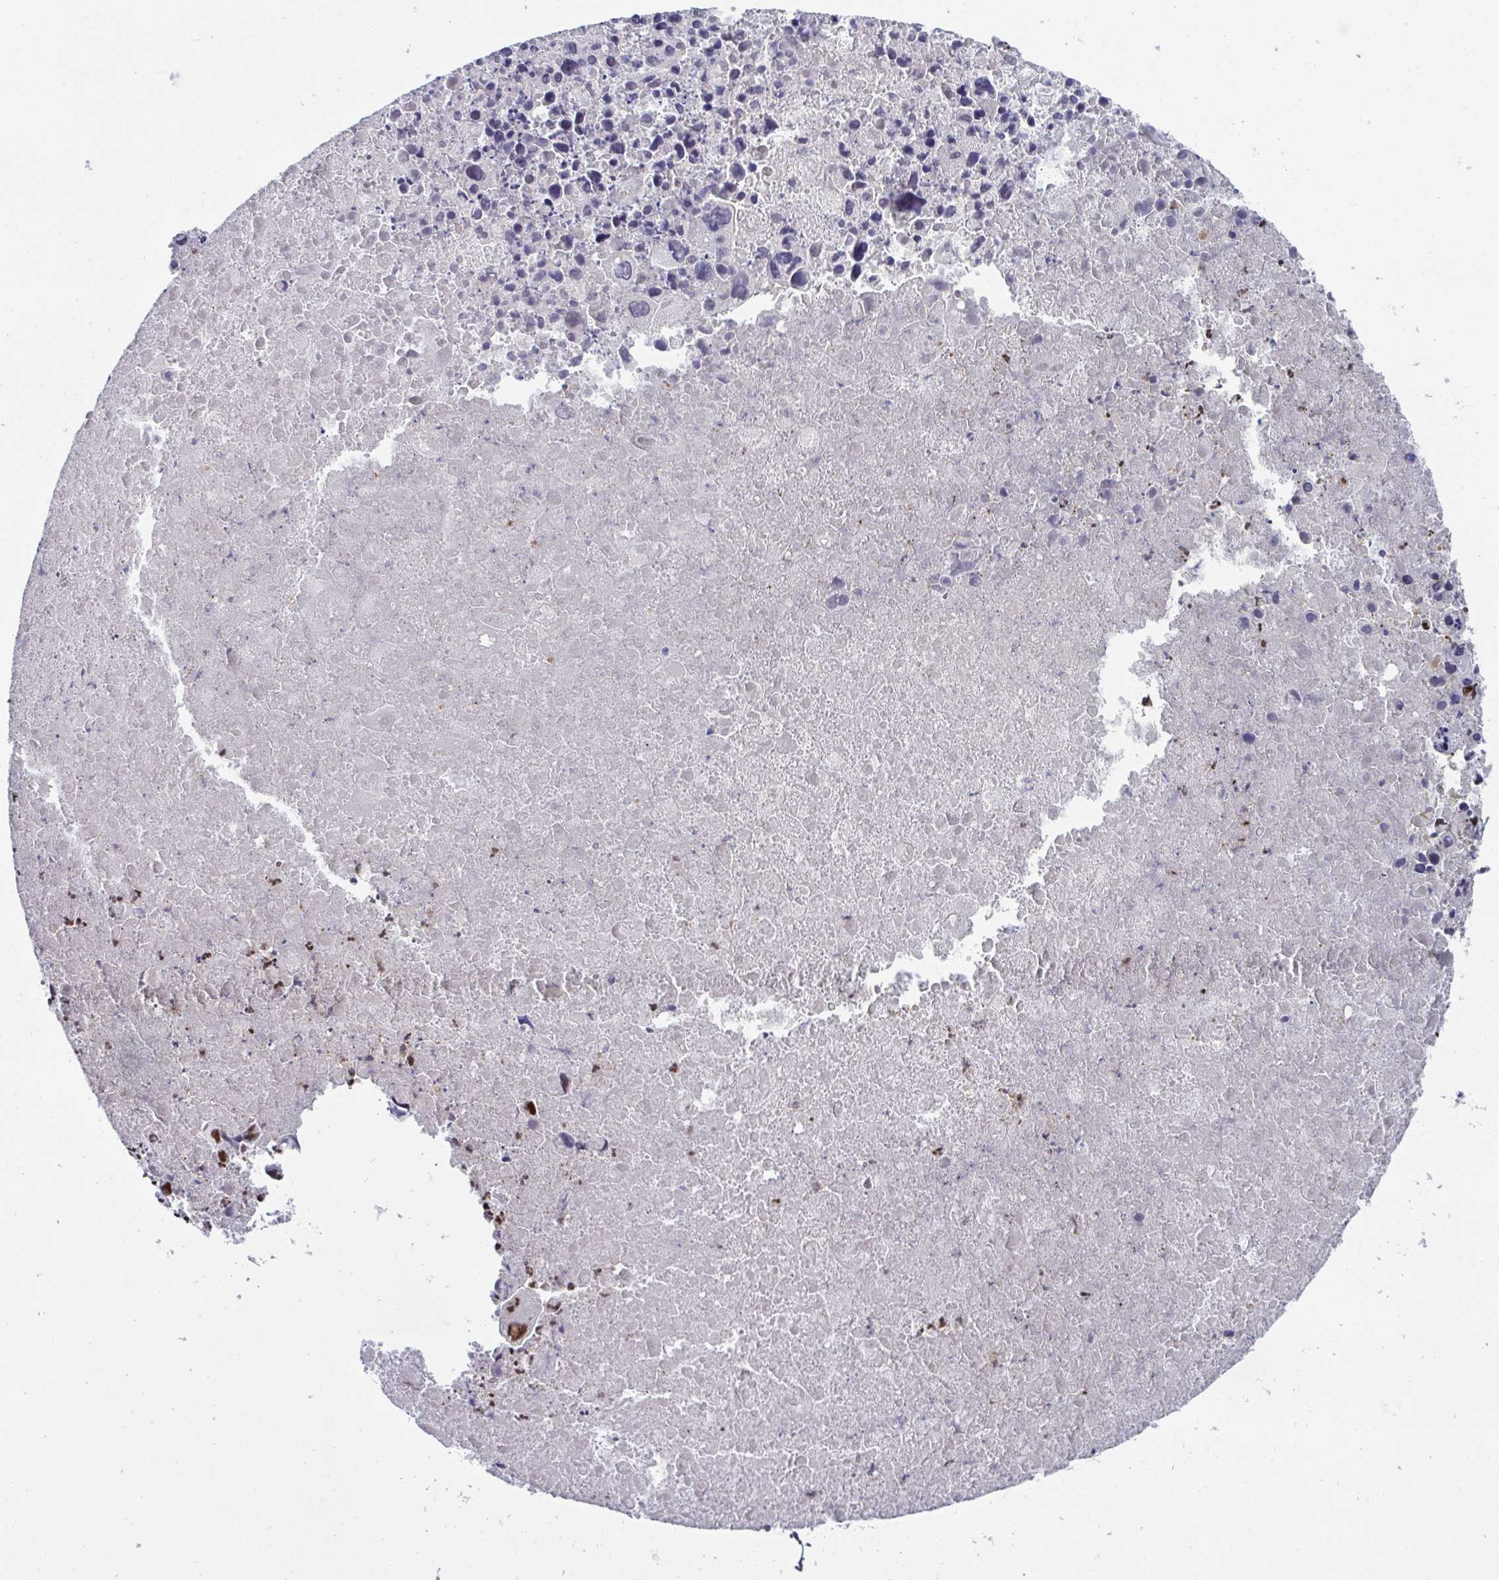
{"staining": {"intensity": "strong", "quantity": "25%-75%", "location": "nuclear"}, "tissue": "lung cancer", "cell_type": "Tumor cells", "image_type": "cancer", "snomed": [{"axis": "morphology", "description": "Adenocarcinoma, NOS"}, {"axis": "topography", "description": "Lymph node"}, {"axis": "topography", "description": "Lung"}], "caption": "A micrograph showing strong nuclear positivity in approximately 25%-75% of tumor cells in lung cancer (adenocarcinoma), as visualized by brown immunohistochemical staining.", "gene": "JDP2", "patient": {"sex": "male", "age": 64}}